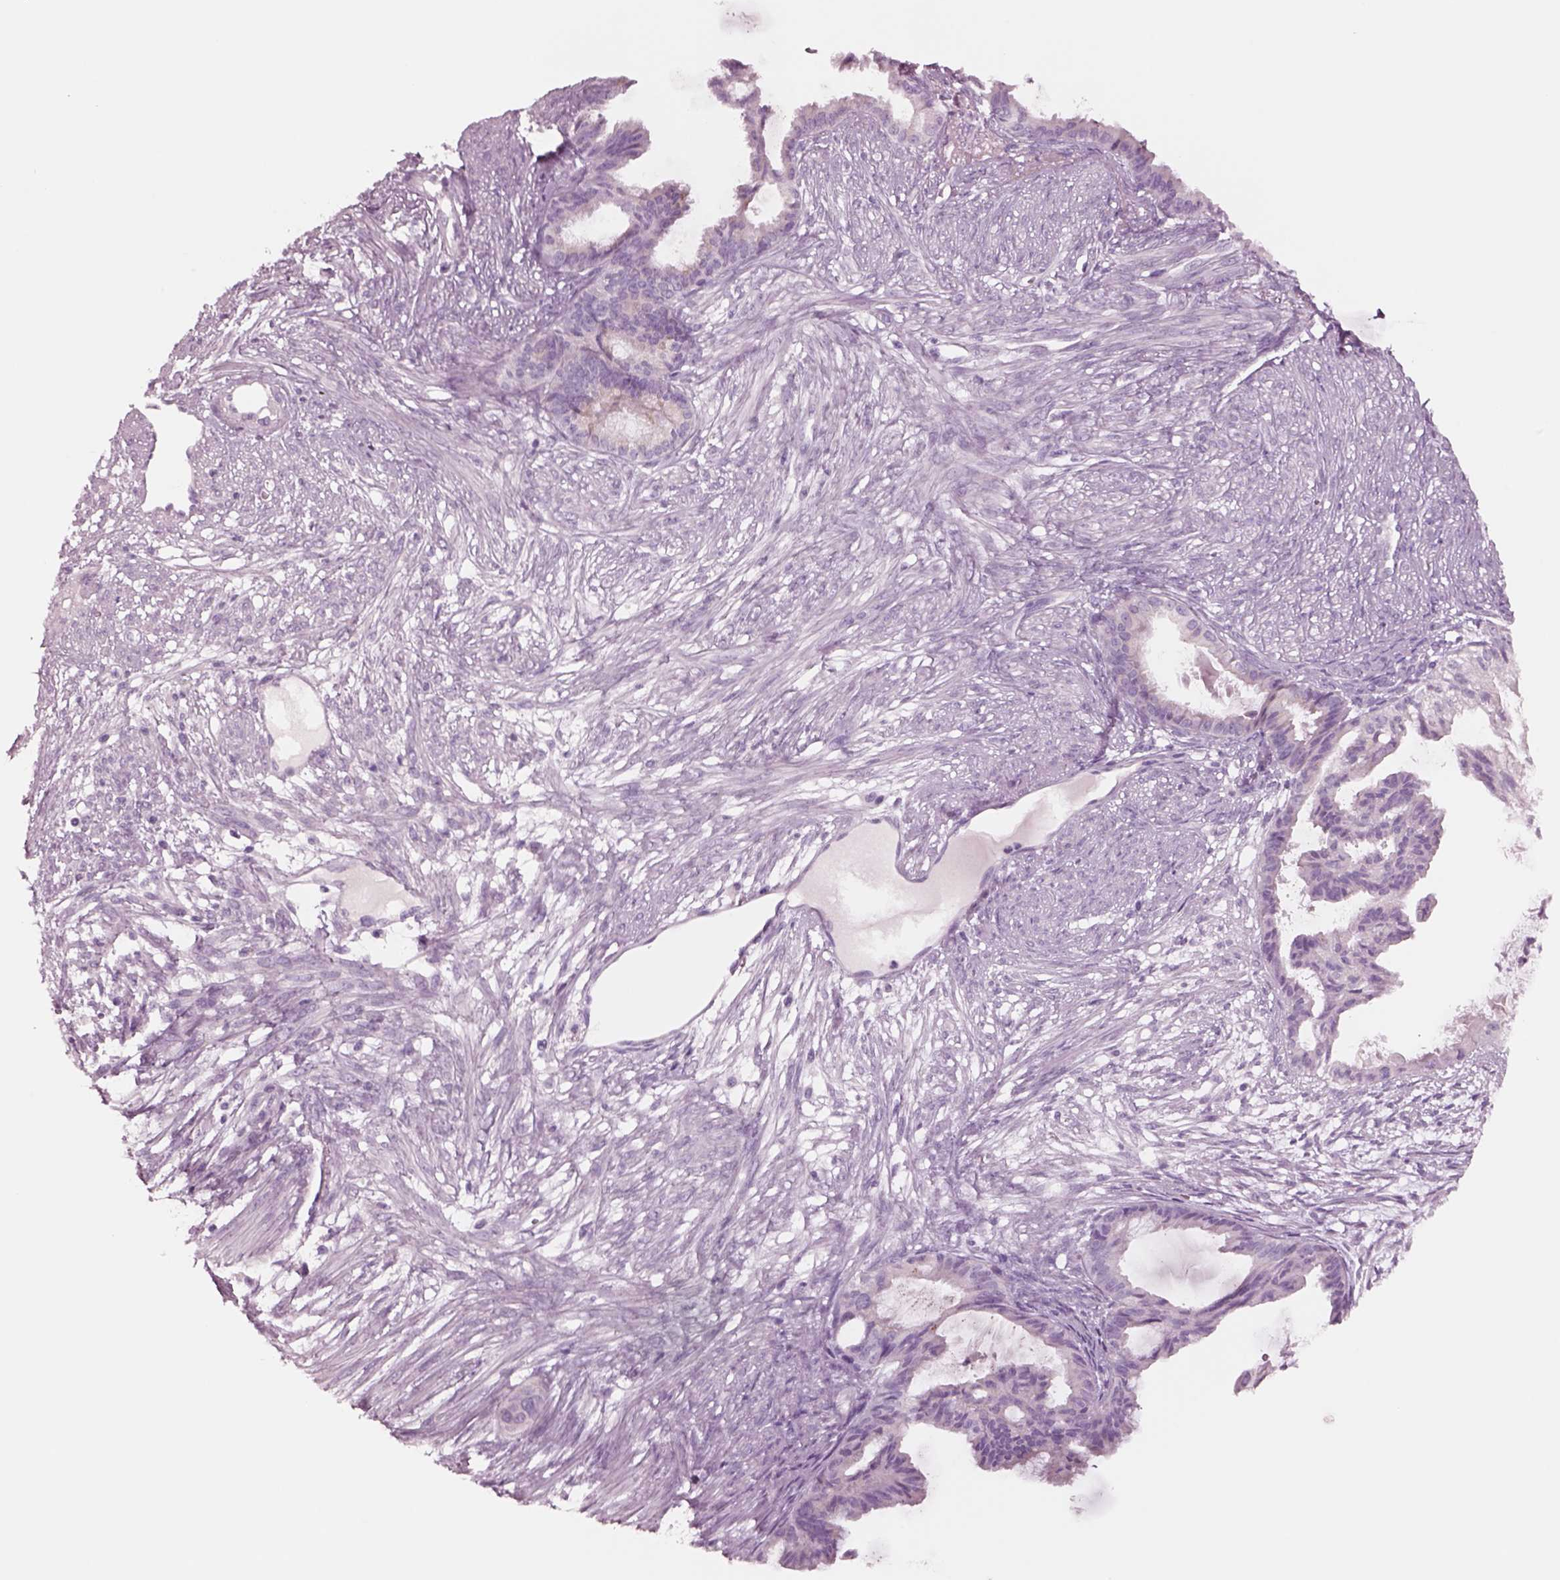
{"staining": {"intensity": "negative", "quantity": "none", "location": "none"}, "tissue": "endometrial cancer", "cell_type": "Tumor cells", "image_type": "cancer", "snomed": [{"axis": "morphology", "description": "Adenocarcinoma, NOS"}, {"axis": "topography", "description": "Endometrium"}], "caption": "Endometrial cancer (adenocarcinoma) stained for a protein using immunohistochemistry (IHC) demonstrates no staining tumor cells.", "gene": "NMRK2", "patient": {"sex": "female", "age": 86}}